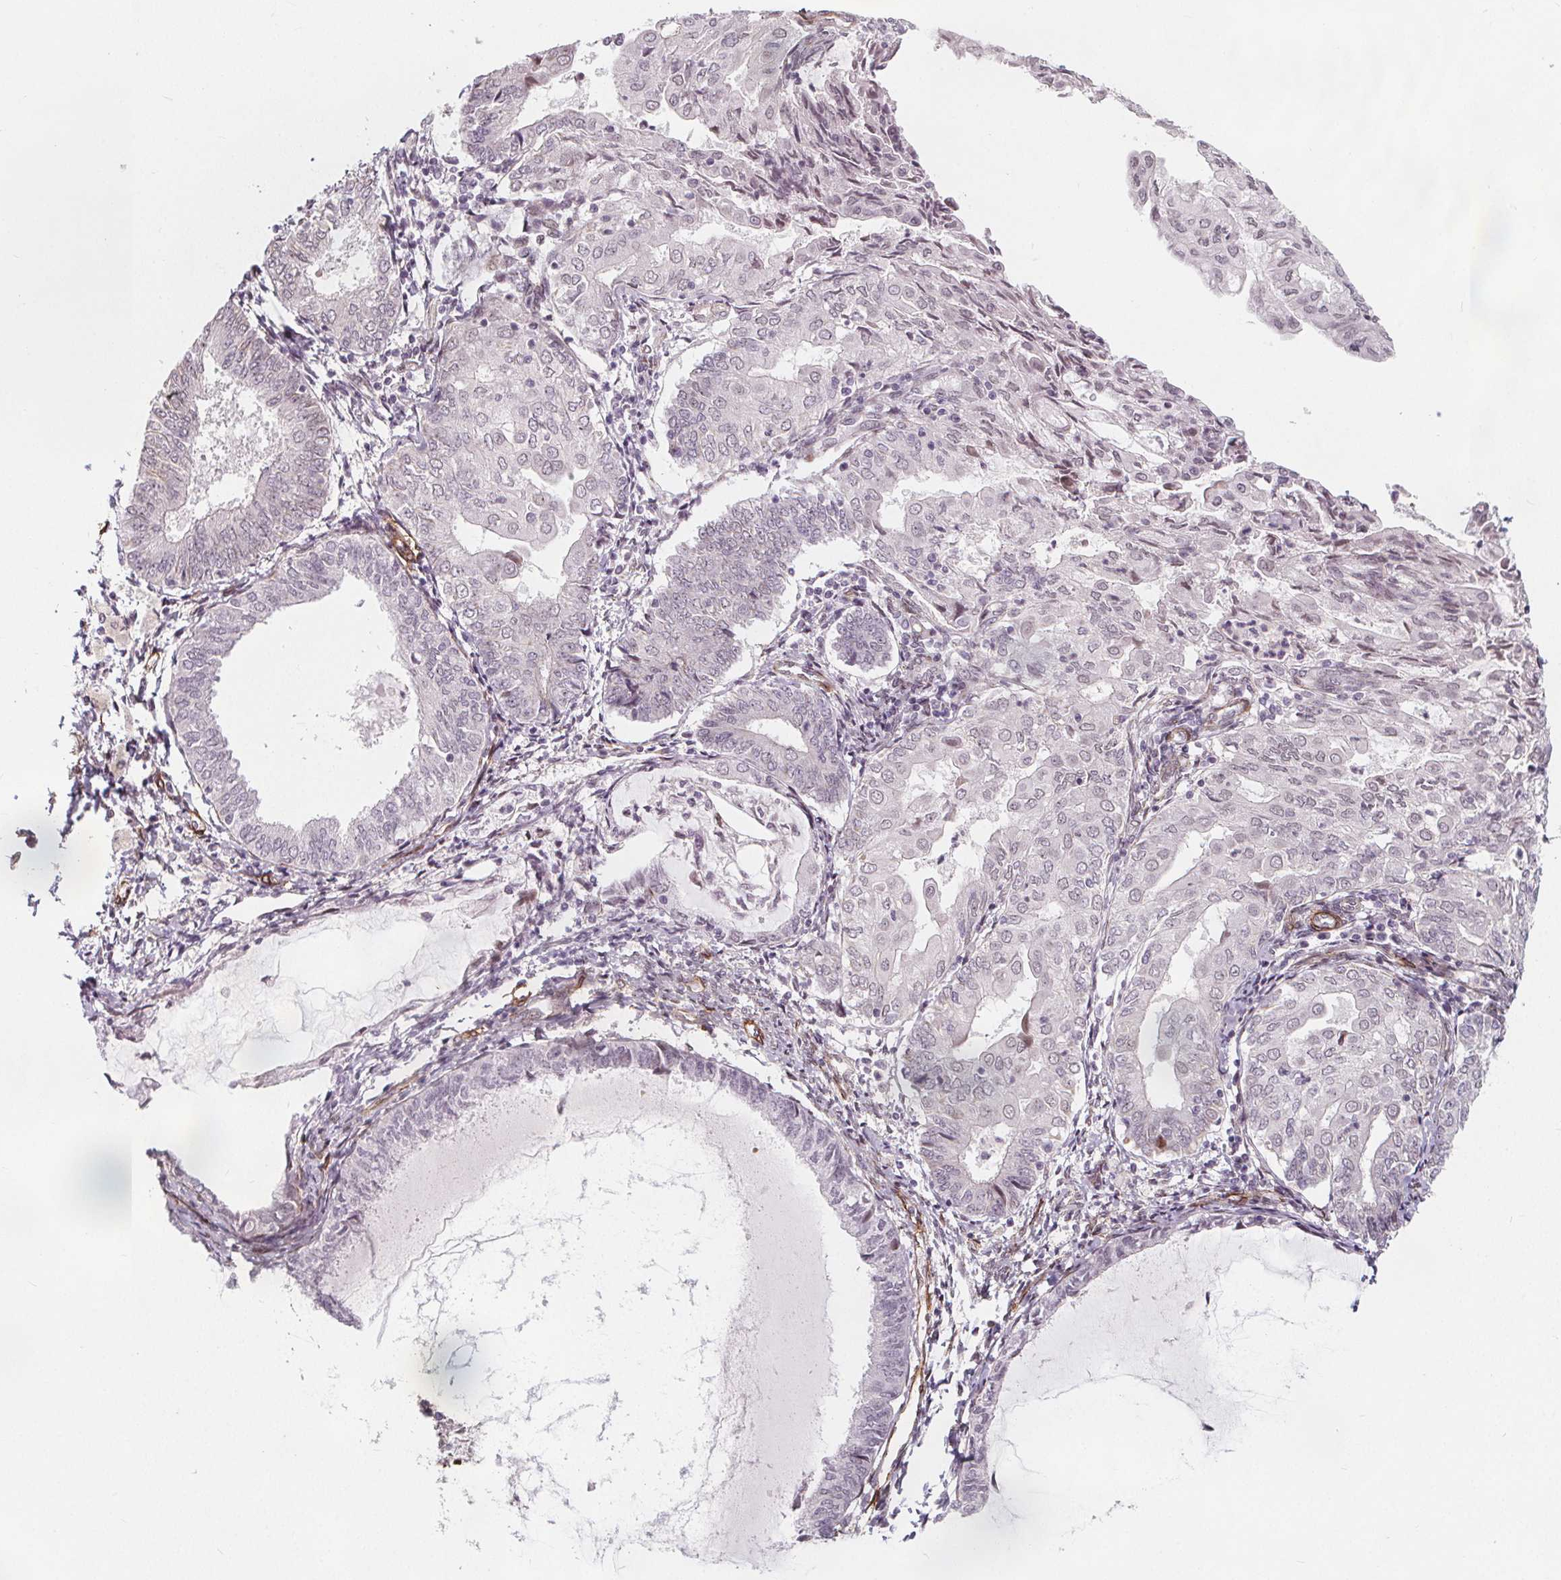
{"staining": {"intensity": "negative", "quantity": "none", "location": "none"}, "tissue": "endometrial cancer", "cell_type": "Tumor cells", "image_type": "cancer", "snomed": [{"axis": "morphology", "description": "Adenocarcinoma, NOS"}, {"axis": "topography", "description": "Endometrium"}], "caption": "This is a photomicrograph of IHC staining of endometrial cancer, which shows no staining in tumor cells.", "gene": "HAS1", "patient": {"sex": "female", "age": 68}}